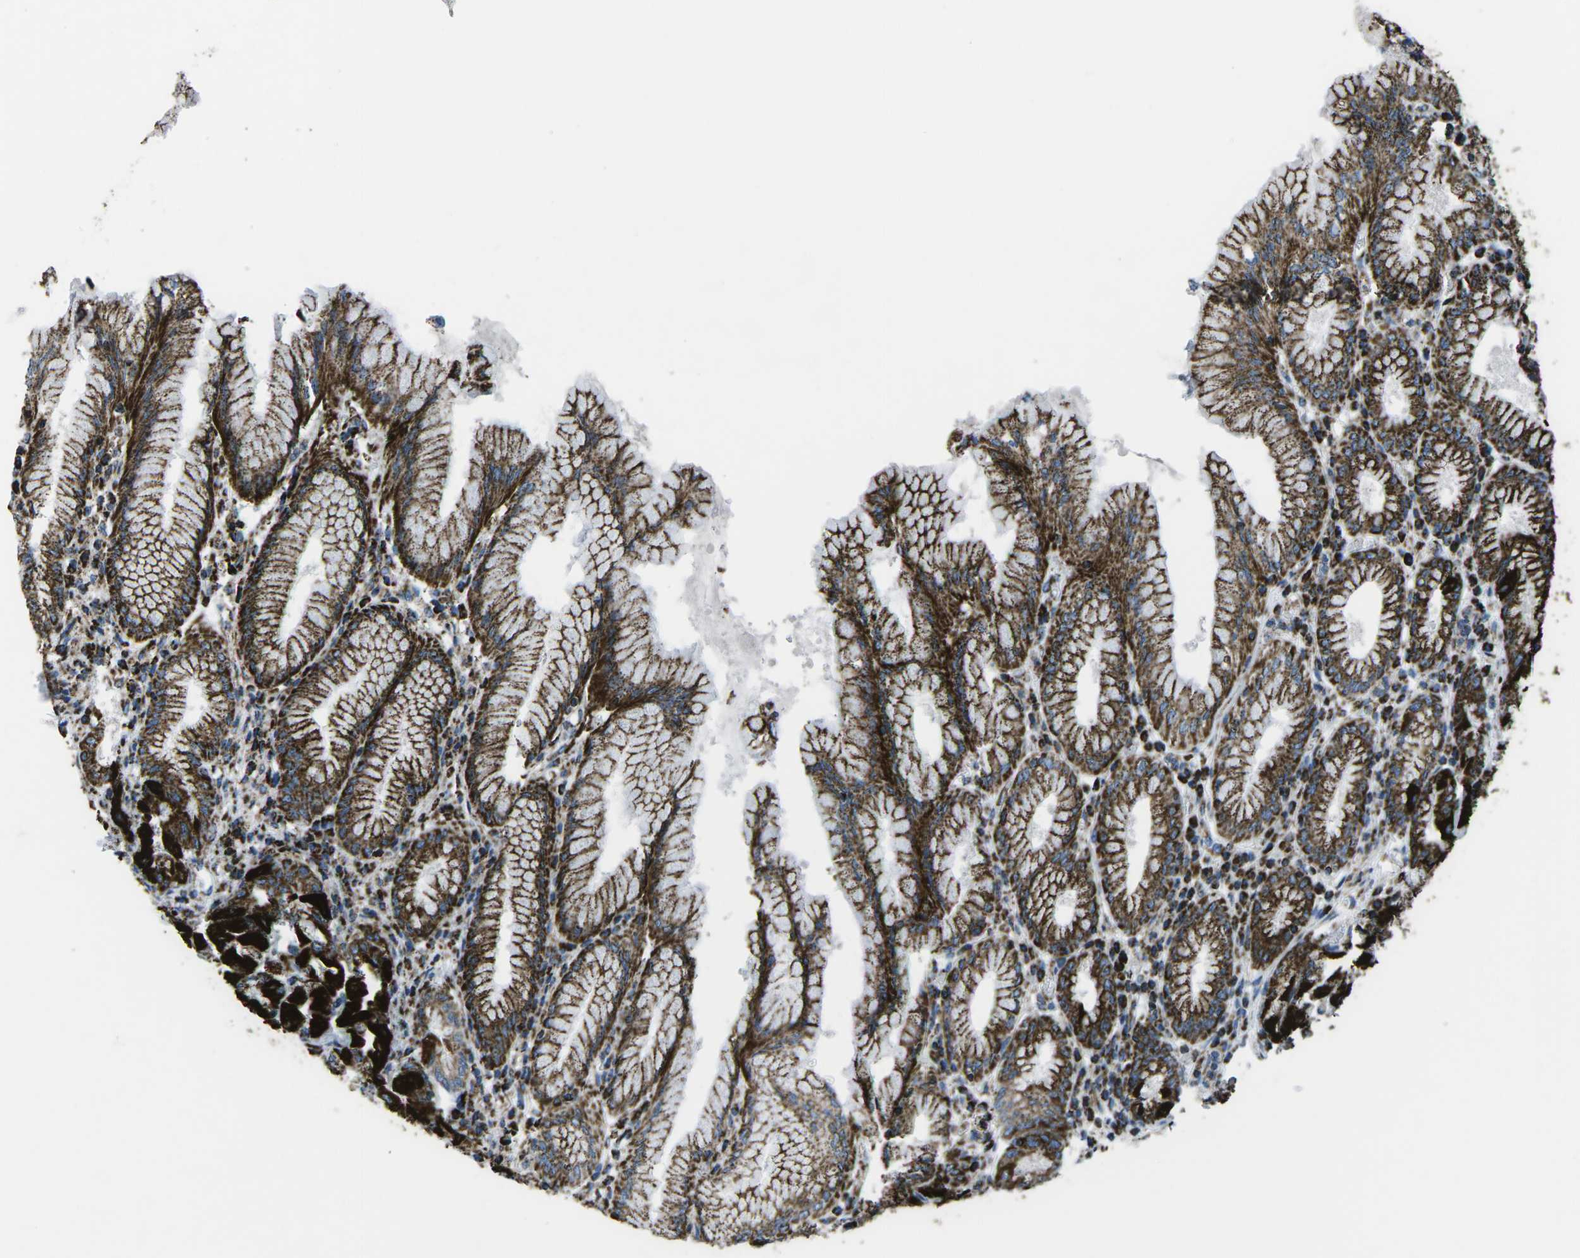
{"staining": {"intensity": "strong", "quantity": ">75%", "location": "cytoplasmic/membranous"}, "tissue": "stomach", "cell_type": "Glandular cells", "image_type": "normal", "snomed": [{"axis": "morphology", "description": "Normal tissue, NOS"}, {"axis": "topography", "description": "Stomach"}, {"axis": "topography", "description": "Stomach, lower"}], "caption": "This histopathology image reveals immunohistochemistry staining of benign human stomach, with high strong cytoplasmic/membranous expression in about >75% of glandular cells.", "gene": "MT", "patient": {"sex": "female", "age": 56}}